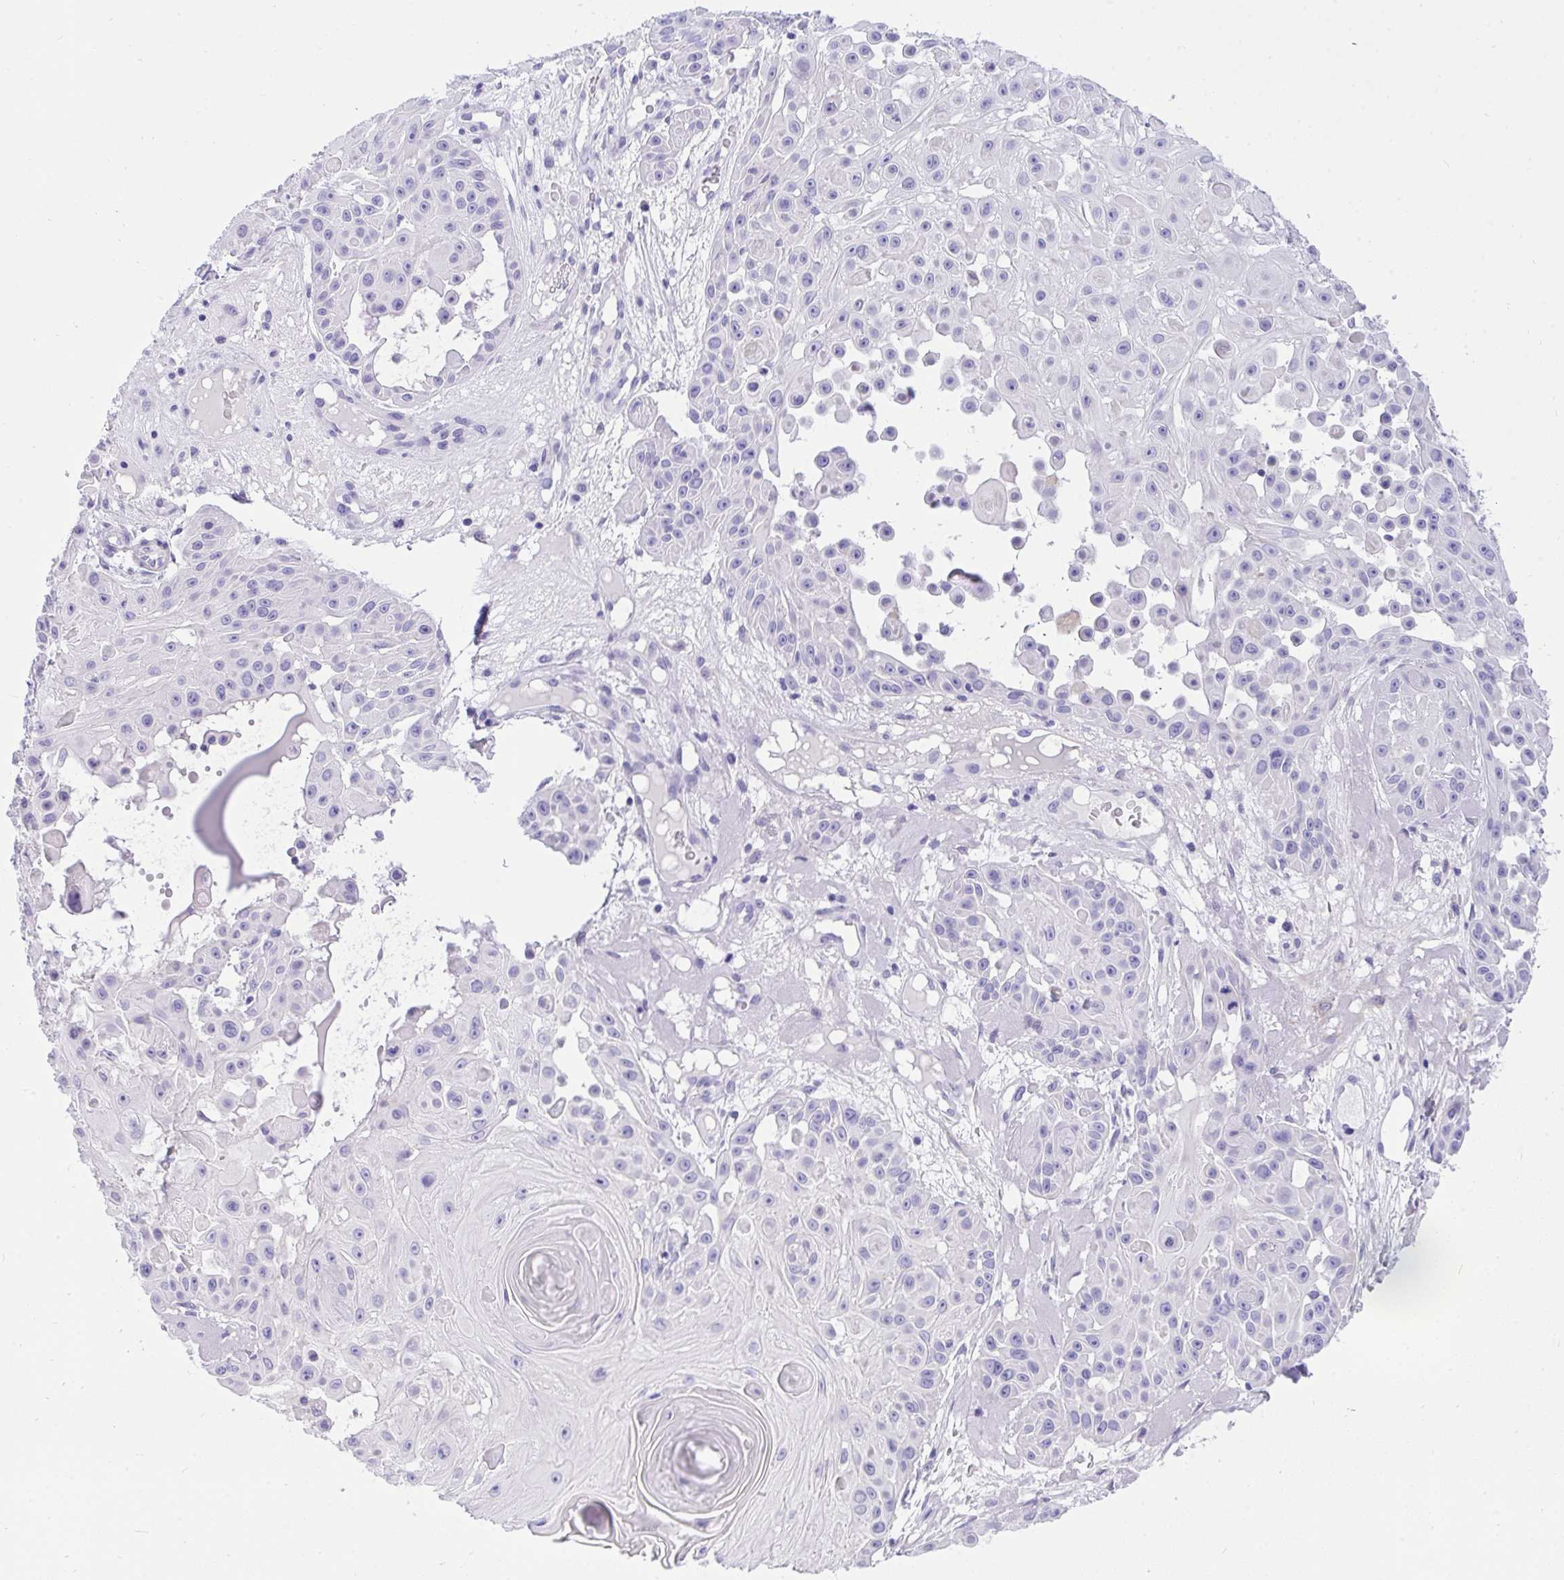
{"staining": {"intensity": "negative", "quantity": "none", "location": "none"}, "tissue": "skin cancer", "cell_type": "Tumor cells", "image_type": "cancer", "snomed": [{"axis": "morphology", "description": "Squamous cell carcinoma, NOS"}, {"axis": "topography", "description": "Skin"}], "caption": "An image of human skin cancer (squamous cell carcinoma) is negative for staining in tumor cells. (DAB (3,3'-diaminobenzidine) IHC visualized using brightfield microscopy, high magnification).", "gene": "TLN2", "patient": {"sex": "male", "age": 91}}